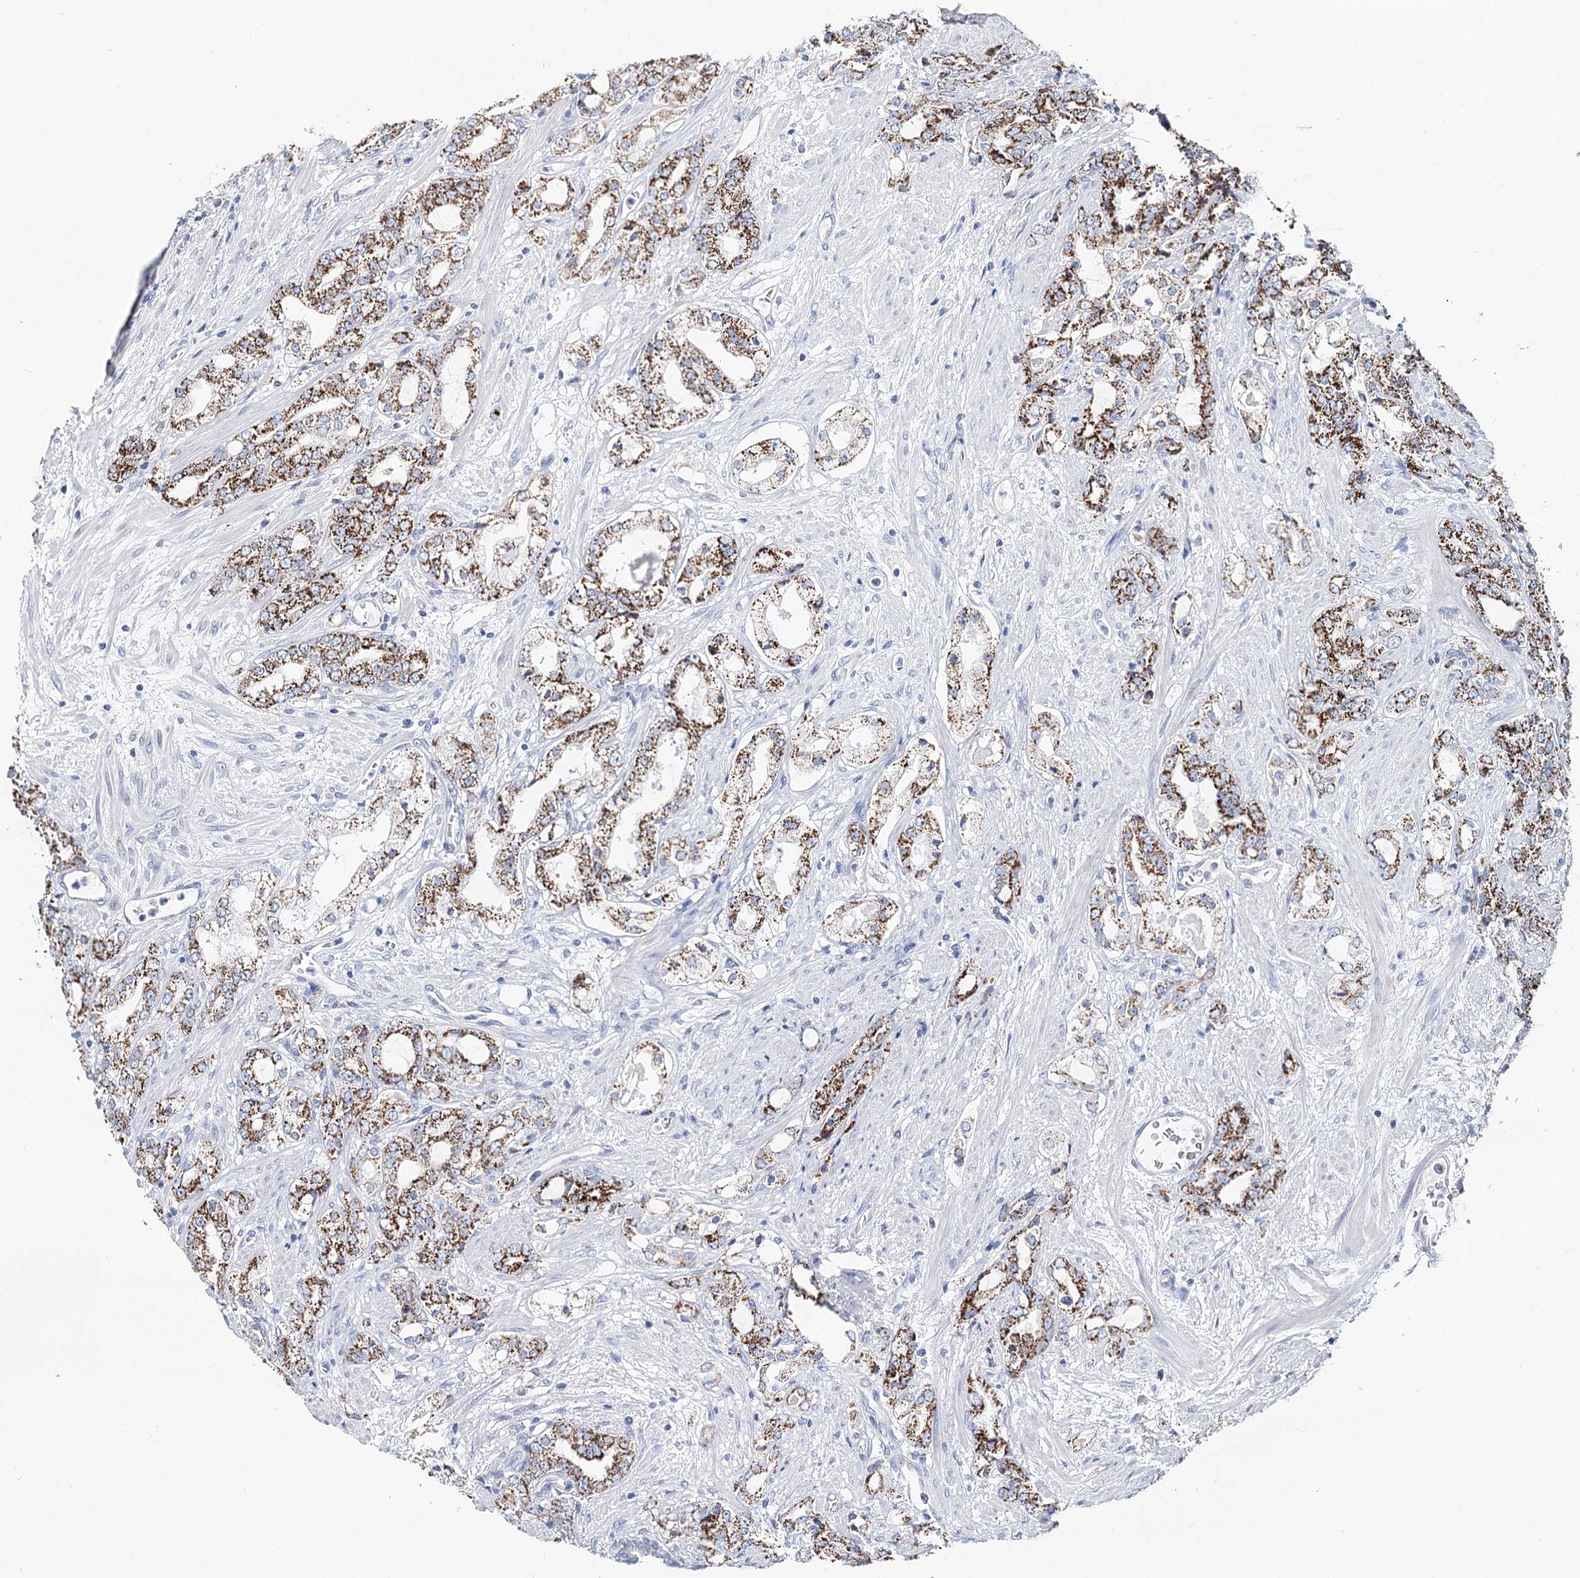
{"staining": {"intensity": "moderate", "quantity": ">75%", "location": "cytoplasmic/membranous"}, "tissue": "prostate cancer", "cell_type": "Tumor cells", "image_type": "cancer", "snomed": [{"axis": "morphology", "description": "Adenocarcinoma, High grade"}, {"axis": "topography", "description": "Prostate"}], "caption": "High-magnification brightfield microscopy of prostate adenocarcinoma (high-grade) stained with DAB (3,3'-diaminobenzidine) (brown) and counterstained with hematoxylin (blue). tumor cells exhibit moderate cytoplasmic/membranous positivity is appreciated in about>75% of cells. (Stains: DAB (3,3'-diaminobenzidine) in brown, nuclei in blue, Microscopy: brightfield microscopy at high magnification).", "gene": "MCCC2", "patient": {"sex": "male", "age": 64}}